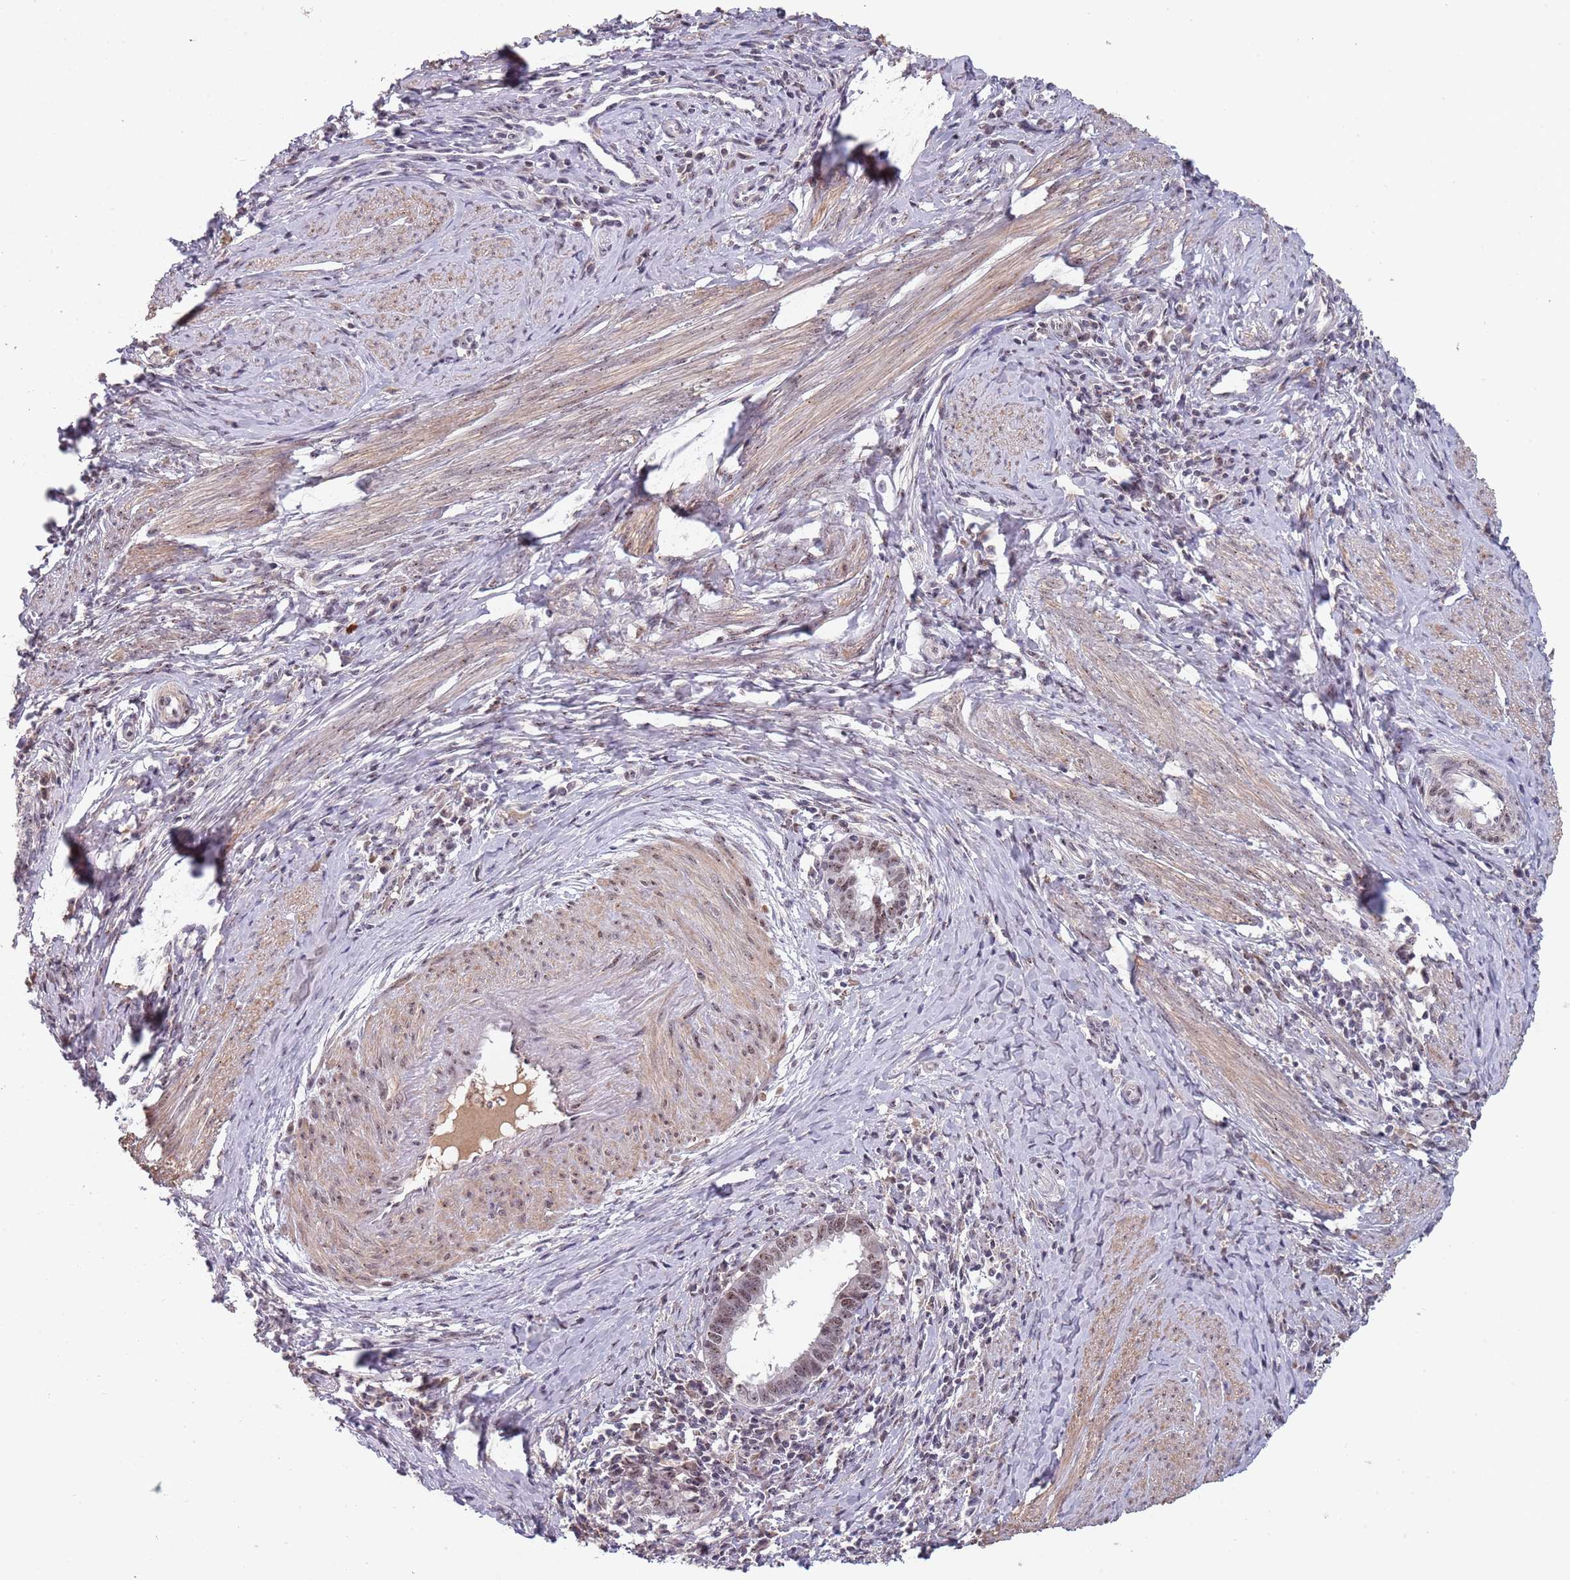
{"staining": {"intensity": "moderate", "quantity": ">75%", "location": "nuclear"}, "tissue": "cervical cancer", "cell_type": "Tumor cells", "image_type": "cancer", "snomed": [{"axis": "morphology", "description": "Adenocarcinoma, NOS"}, {"axis": "topography", "description": "Cervix"}], "caption": "Protein expression analysis of cervical cancer (adenocarcinoma) displays moderate nuclear positivity in about >75% of tumor cells. Using DAB (3,3'-diaminobenzidine) (brown) and hematoxylin (blue) stains, captured at high magnification using brightfield microscopy.", "gene": "CIZ1", "patient": {"sex": "female", "age": 36}}